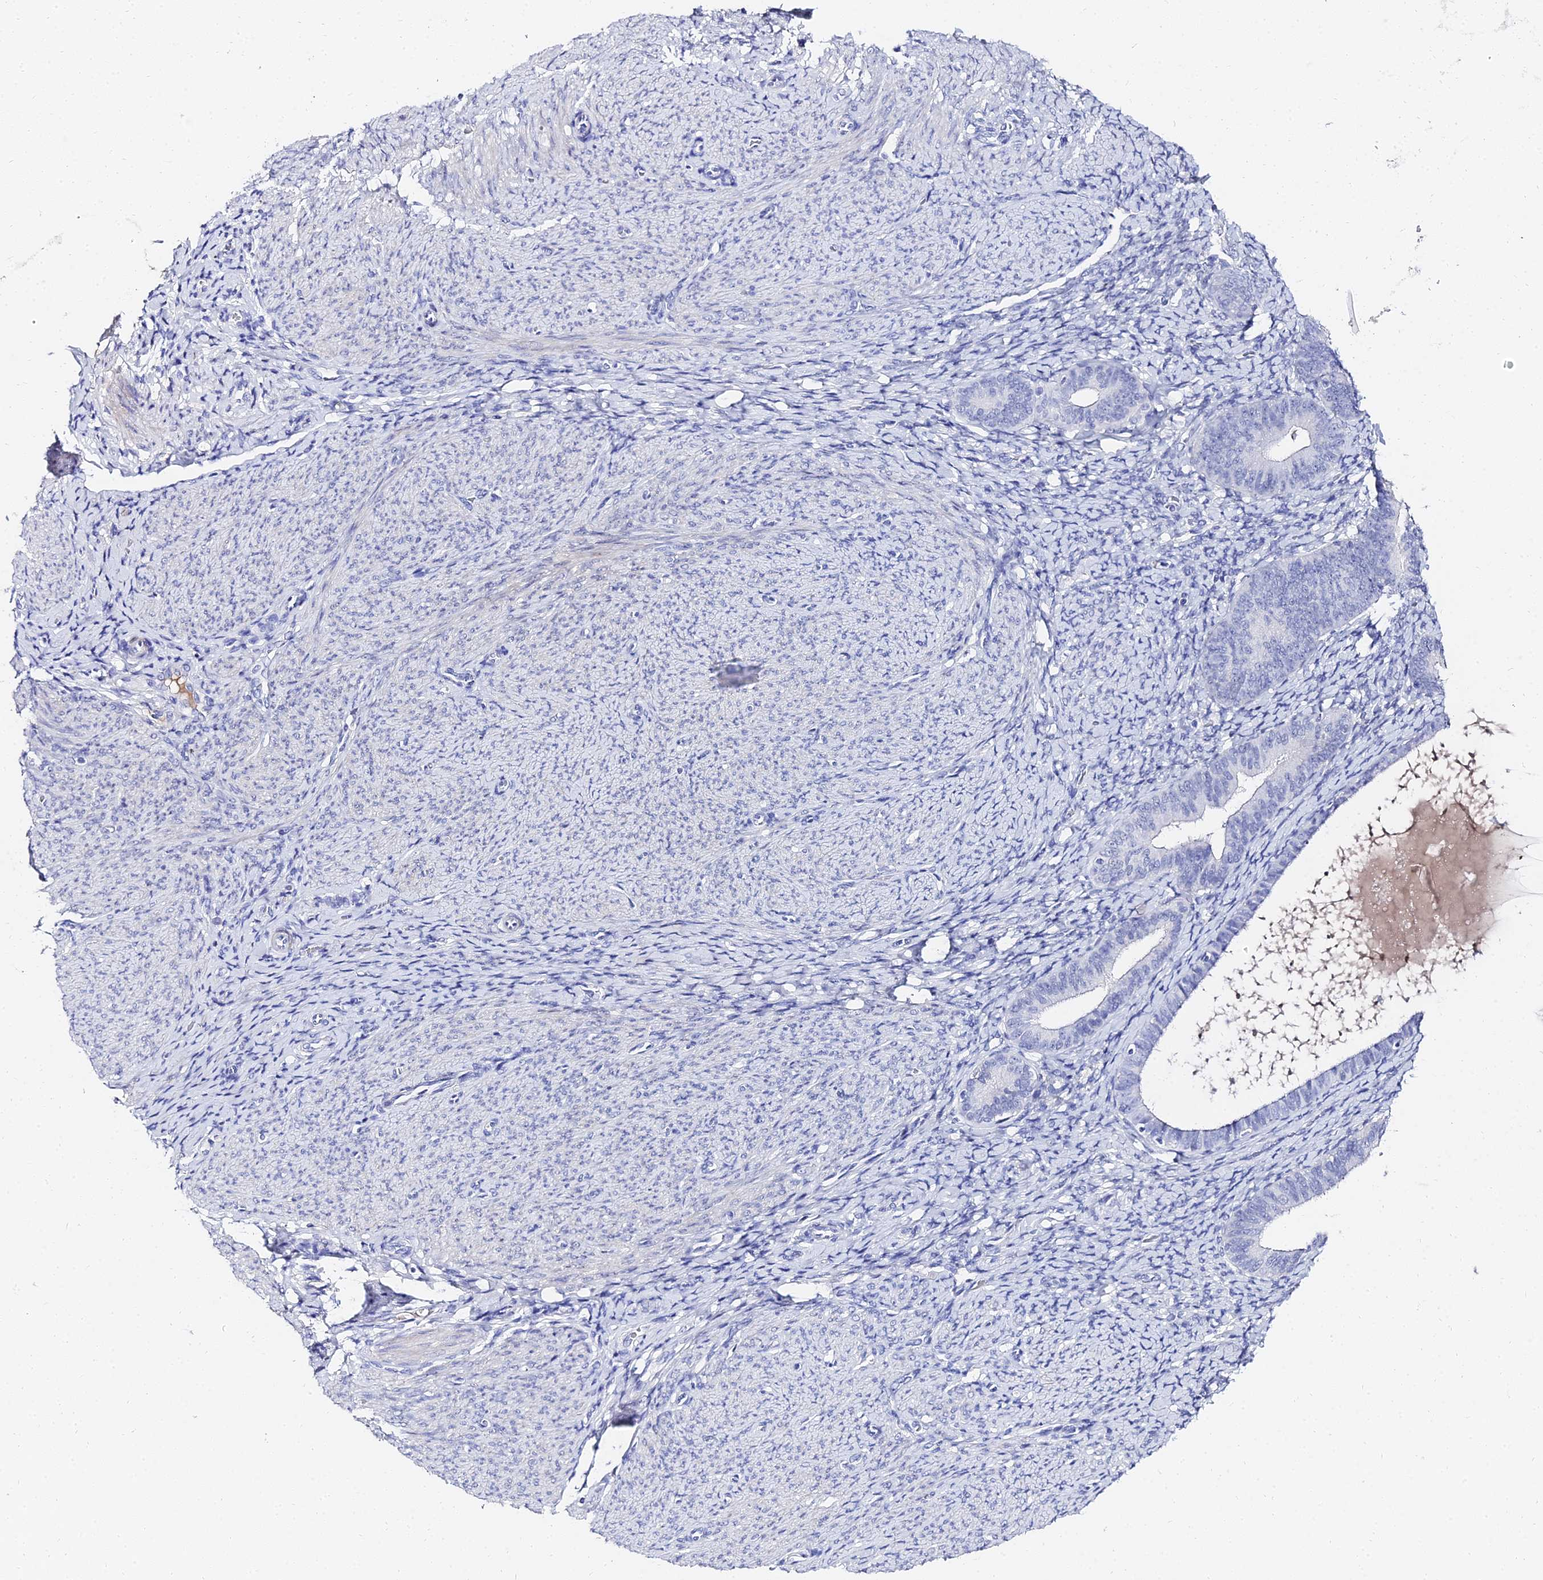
{"staining": {"intensity": "negative", "quantity": "none", "location": "none"}, "tissue": "endometrium", "cell_type": "Cells in endometrial stroma", "image_type": "normal", "snomed": [{"axis": "morphology", "description": "Normal tissue, NOS"}, {"axis": "topography", "description": "Endometrium"}], "caption": "DAB immunohistochemical staining of benign endometrium demonstrates no significant positivity in cells in endometrial stroma. The staining was performed using DAB to visualize the protein expression in brown, while the nuclei were stained in blue with hematoxylin (Magnification: 20x).", "gene": "KRT17", "patient": {"sex": "female", "age": 65}}